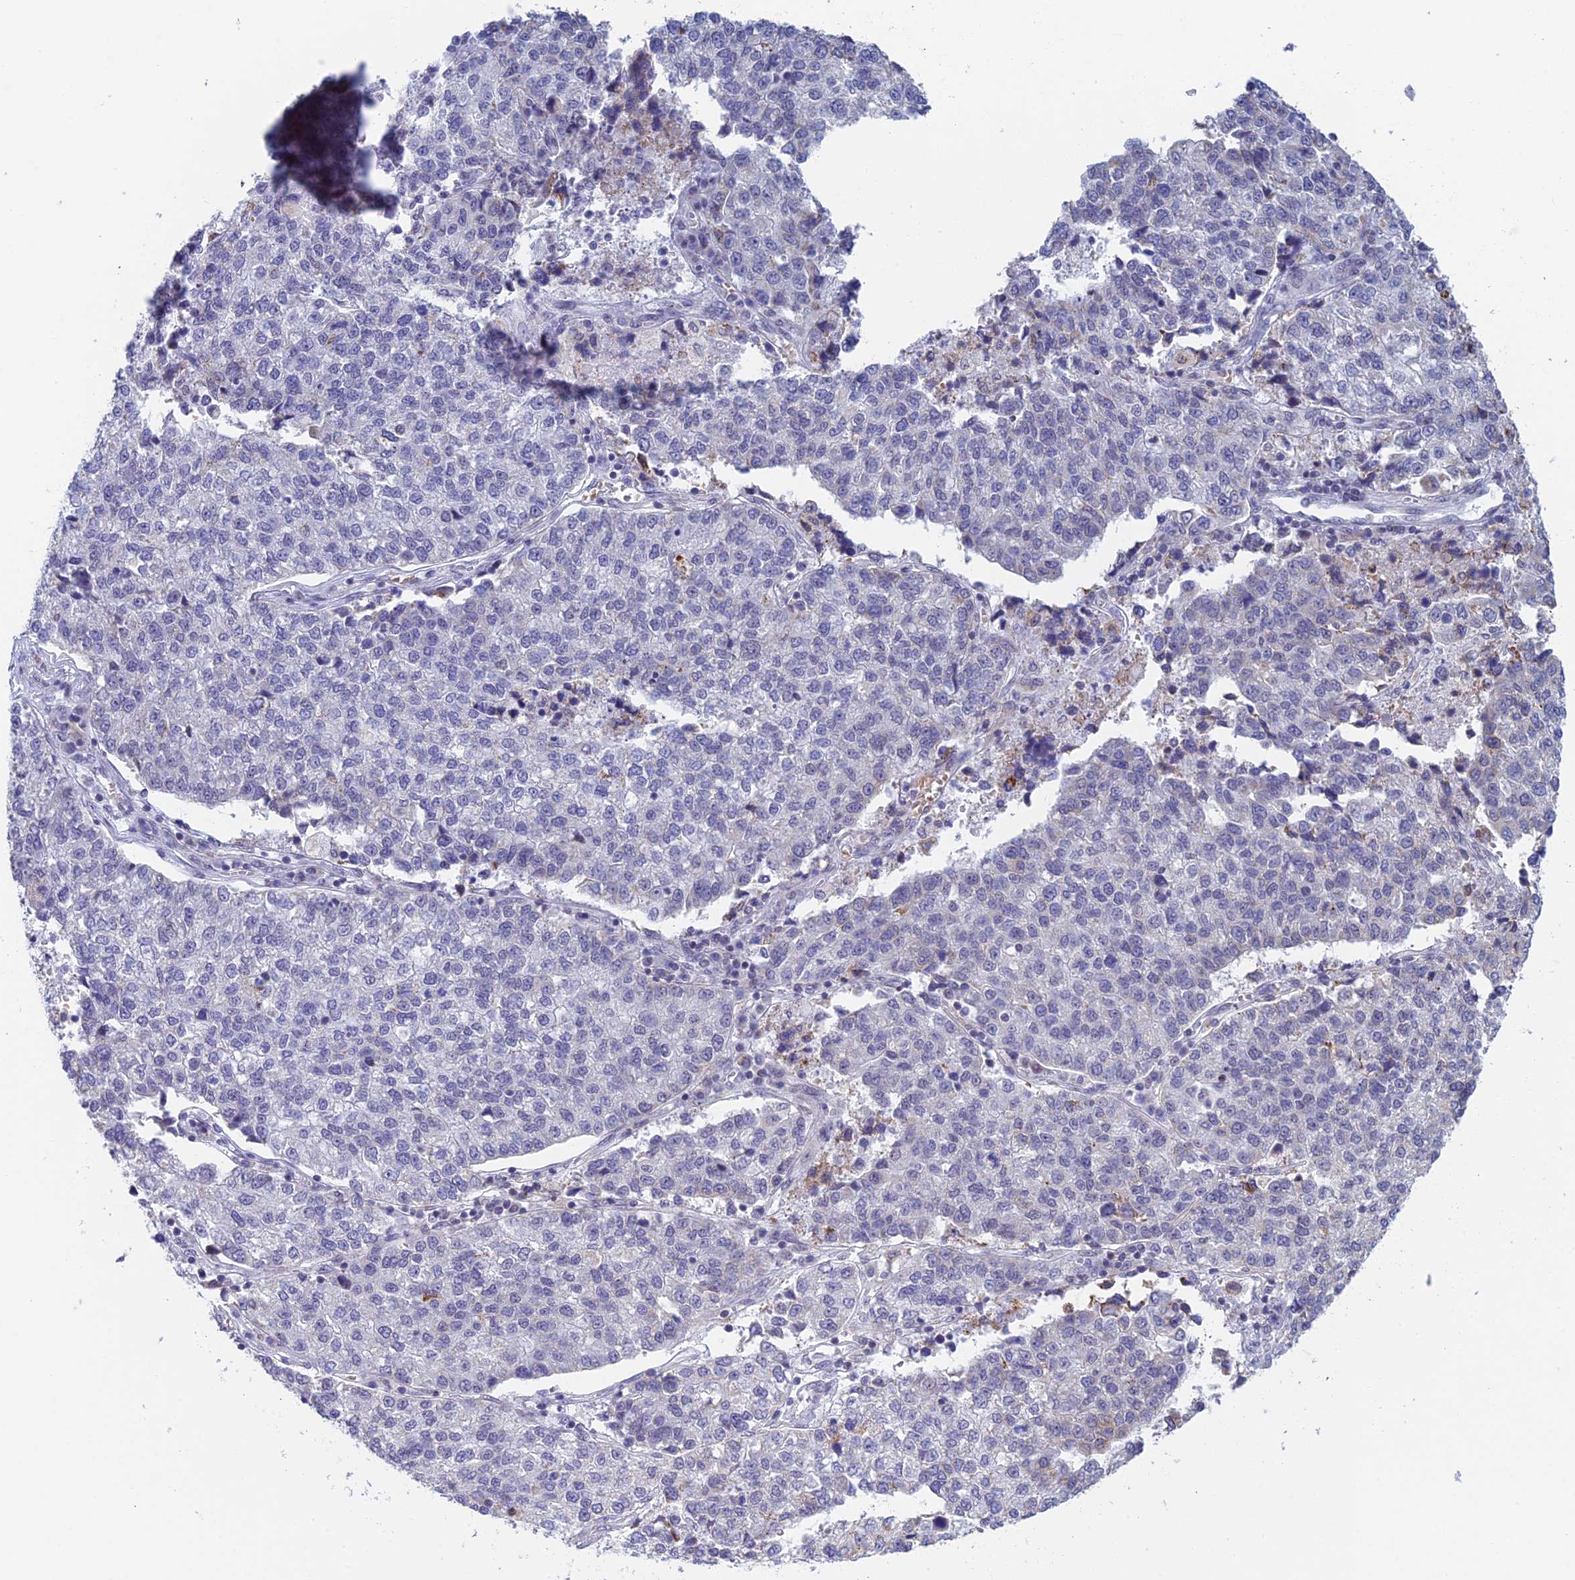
{"staining": {"intensity": "negative", "quantity": "none", "location": "none"}, "tissue": "lung cancer", "cell_type": "Tumor cells", "image_type": "cancer", "snomed": [{"axis": "morphology", "description": "Adenocarcinoma, NOS"}, {"axis": "topography", "description": "Lung"}], "caption": "Immunohistochemistry (IHC) histopathology image of neoplastic tissue: lung cancer stained with DAB (3,3'-diaminobenzidine) displays no significant protein staining in tumor cells. (DAB (3,3'-diaminobenzidine) IHC, high magnification).", "gene": "REXO5", "patient": {"sex": "male", "age": 49}}